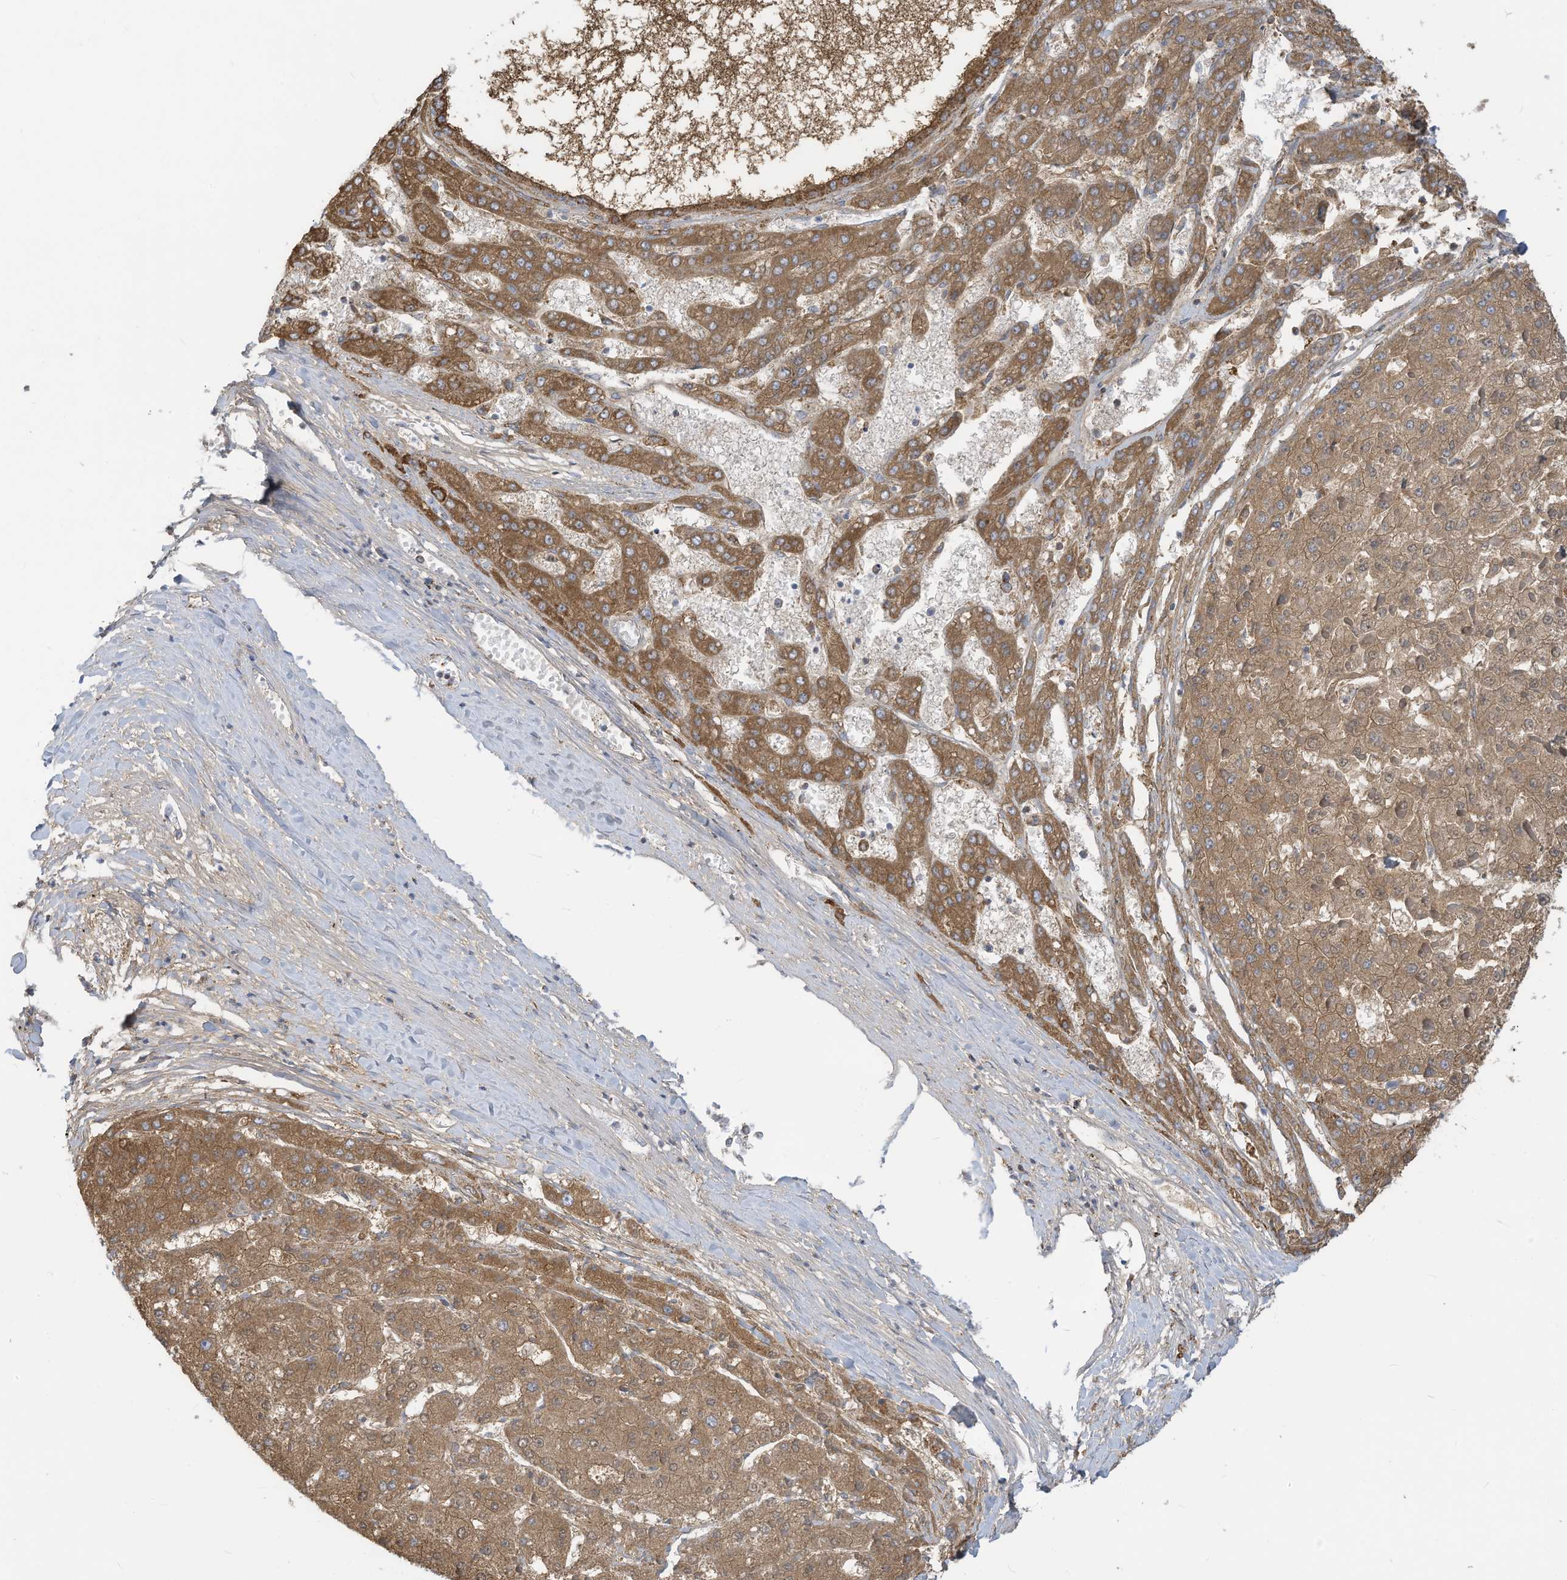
{"staining": {"intensity": "moderate", "quantity": ">75%", "location": "cytoplasmic/membranous"}, "tissue": "liver cancer", "cell_type": "Tumor cells", "image_type": "cancer", "snomed": [{"axis": "morphology", "description": "Carcinoma, Hepatocellular, NOS"}, {"axis": "topography", "description": "Liver"}], "caption": "A brown stain labels moderate cytoplasmic/membranous staining of a protein in hepatocellular carcinoma (liver) tumor cells.", "gene": "NLN", "patient": {"sex": "female", "age": 73}}